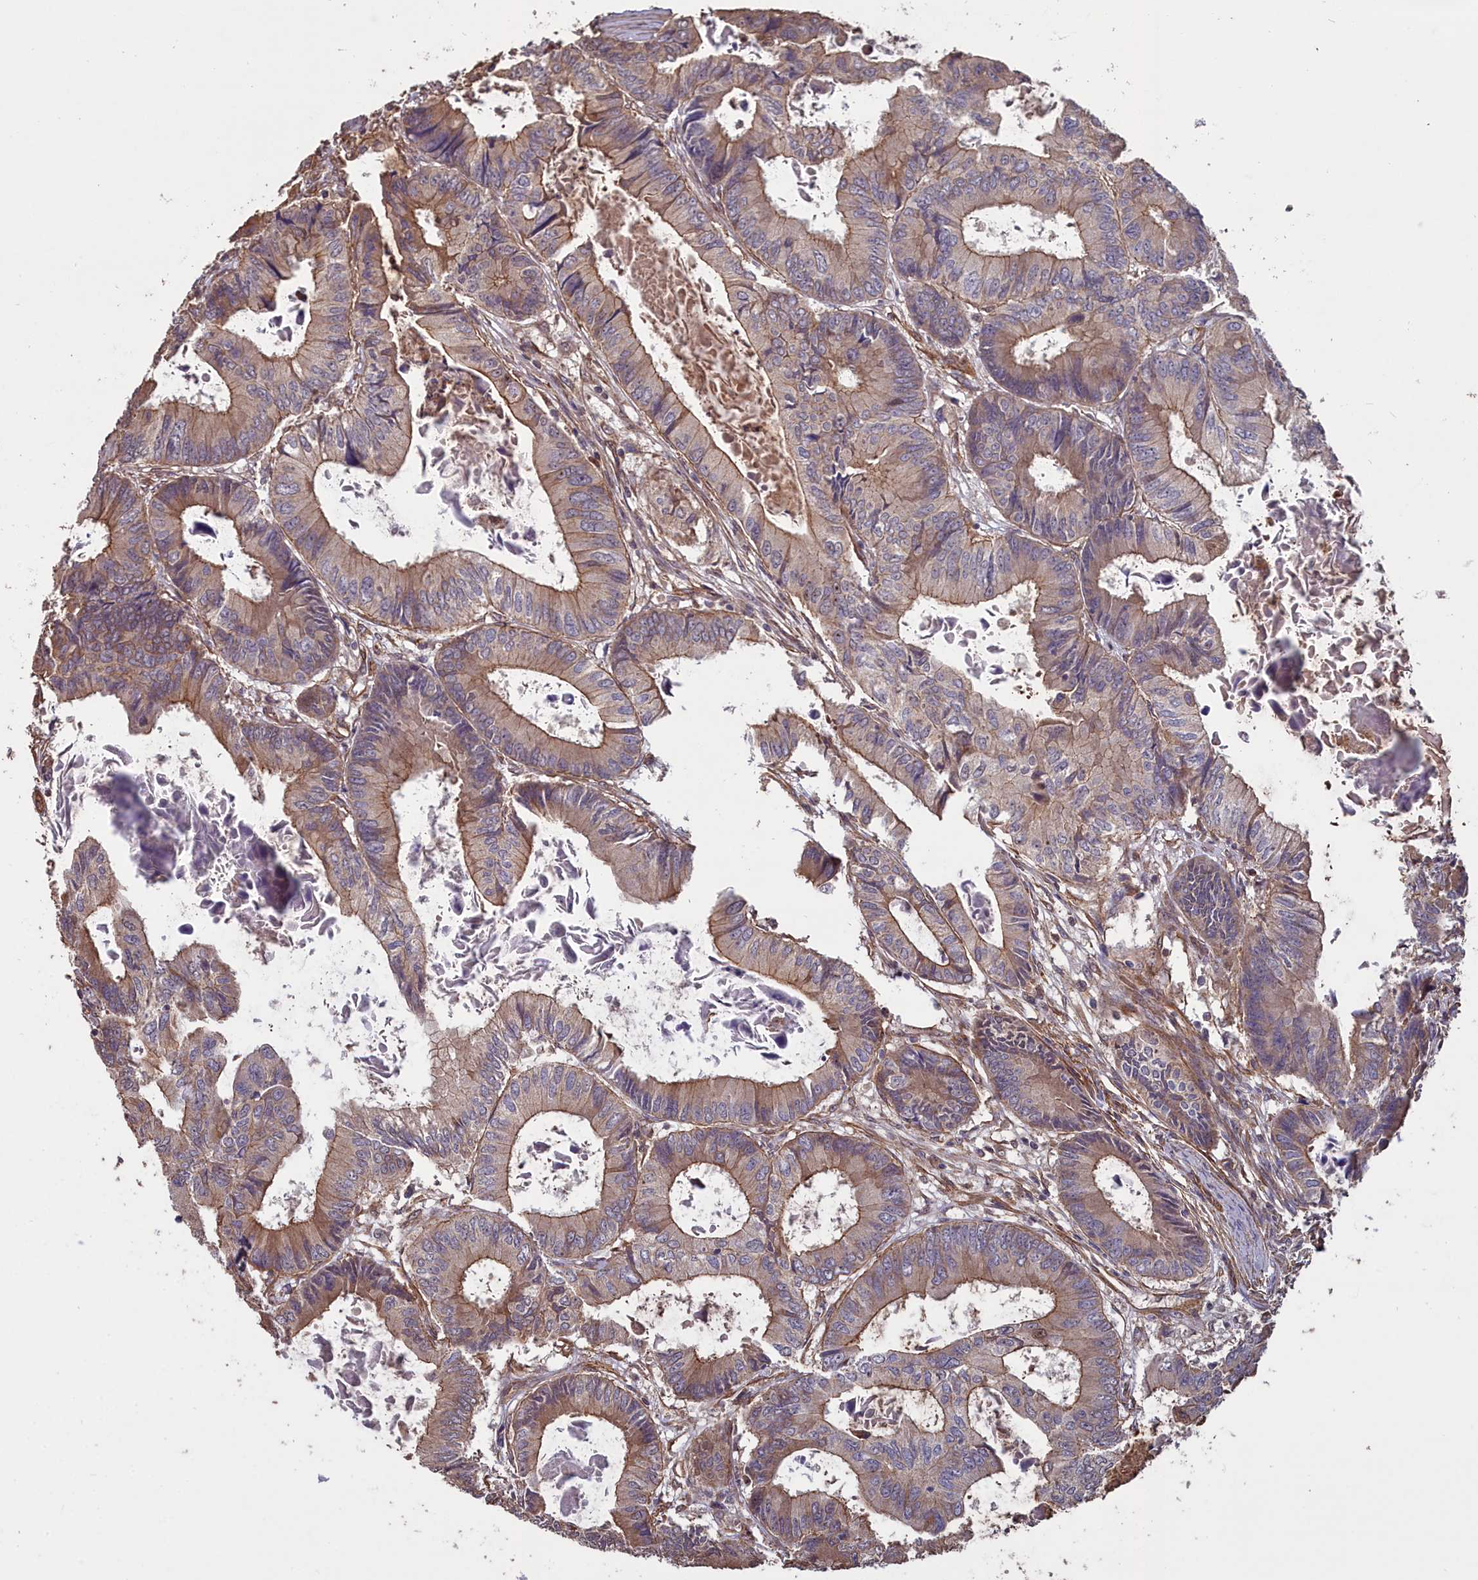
{"staining": {"intensity": "moderate", "quantity": ">75%", "location": "cytoplasmic/membranous"}, "tissue": "colorectal cancer", "cell_type": "Tumor cells", "image_type": "cancer", "snomed": [{"axis": "morphology", "description": "Adenocarcinoma, NOS"}, {"axis": "topography", "description": "Colon"}], "caption": "The photomicrograph demonstrates immunohistochemical staining of colorectal cancer (adenocarcinoma). There is moderate cytoplasmic/membranous expression is appreciated in about >75% of tumor cells.", "gene": "ATP6V0A2", "patient": {"sex": "male", "age": 85}}